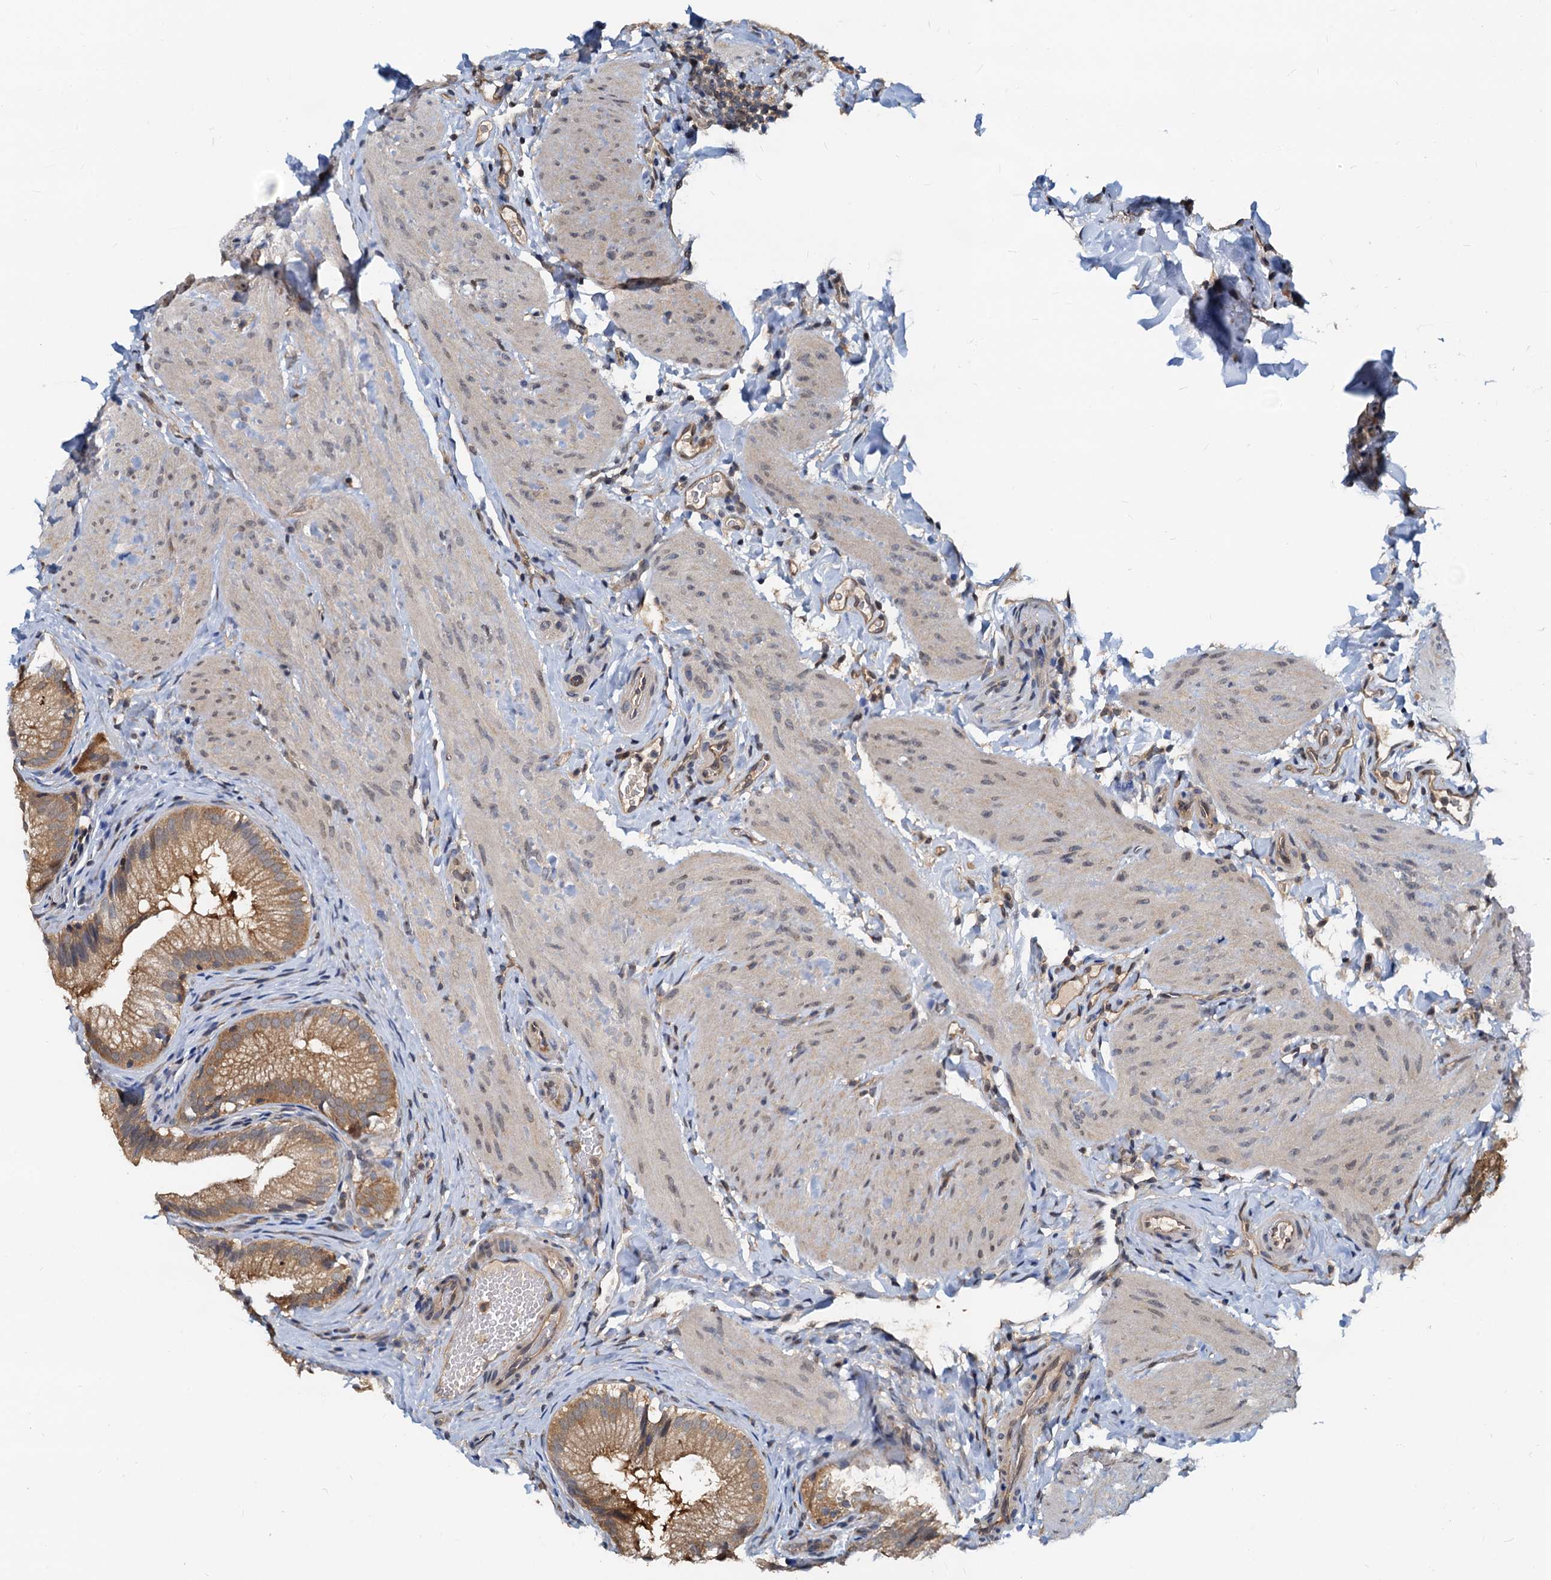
{"staining": {"intensity": "moderate", "quantity": ">75%", "location": "cytoplasmic/membranous"}, "tissue": "gallbladder", "cell_type": "Glandular cells", "image_type": "normal", "snomed": [{"axis": "morphology", "description": "Normal tissue, NOS"}, {"axis": "topography", "description": "Gallbladder"}], "caption": "The immunohistochemical stain labels moderate cytoplasmic/membranous staining in glandular cells of unremarkable gallbladder. The protein of interest is shown in brown color, while the nuclei are stained blue.", "gene": "PTGES3", "patient": {"sex": "female", "age": 30}}